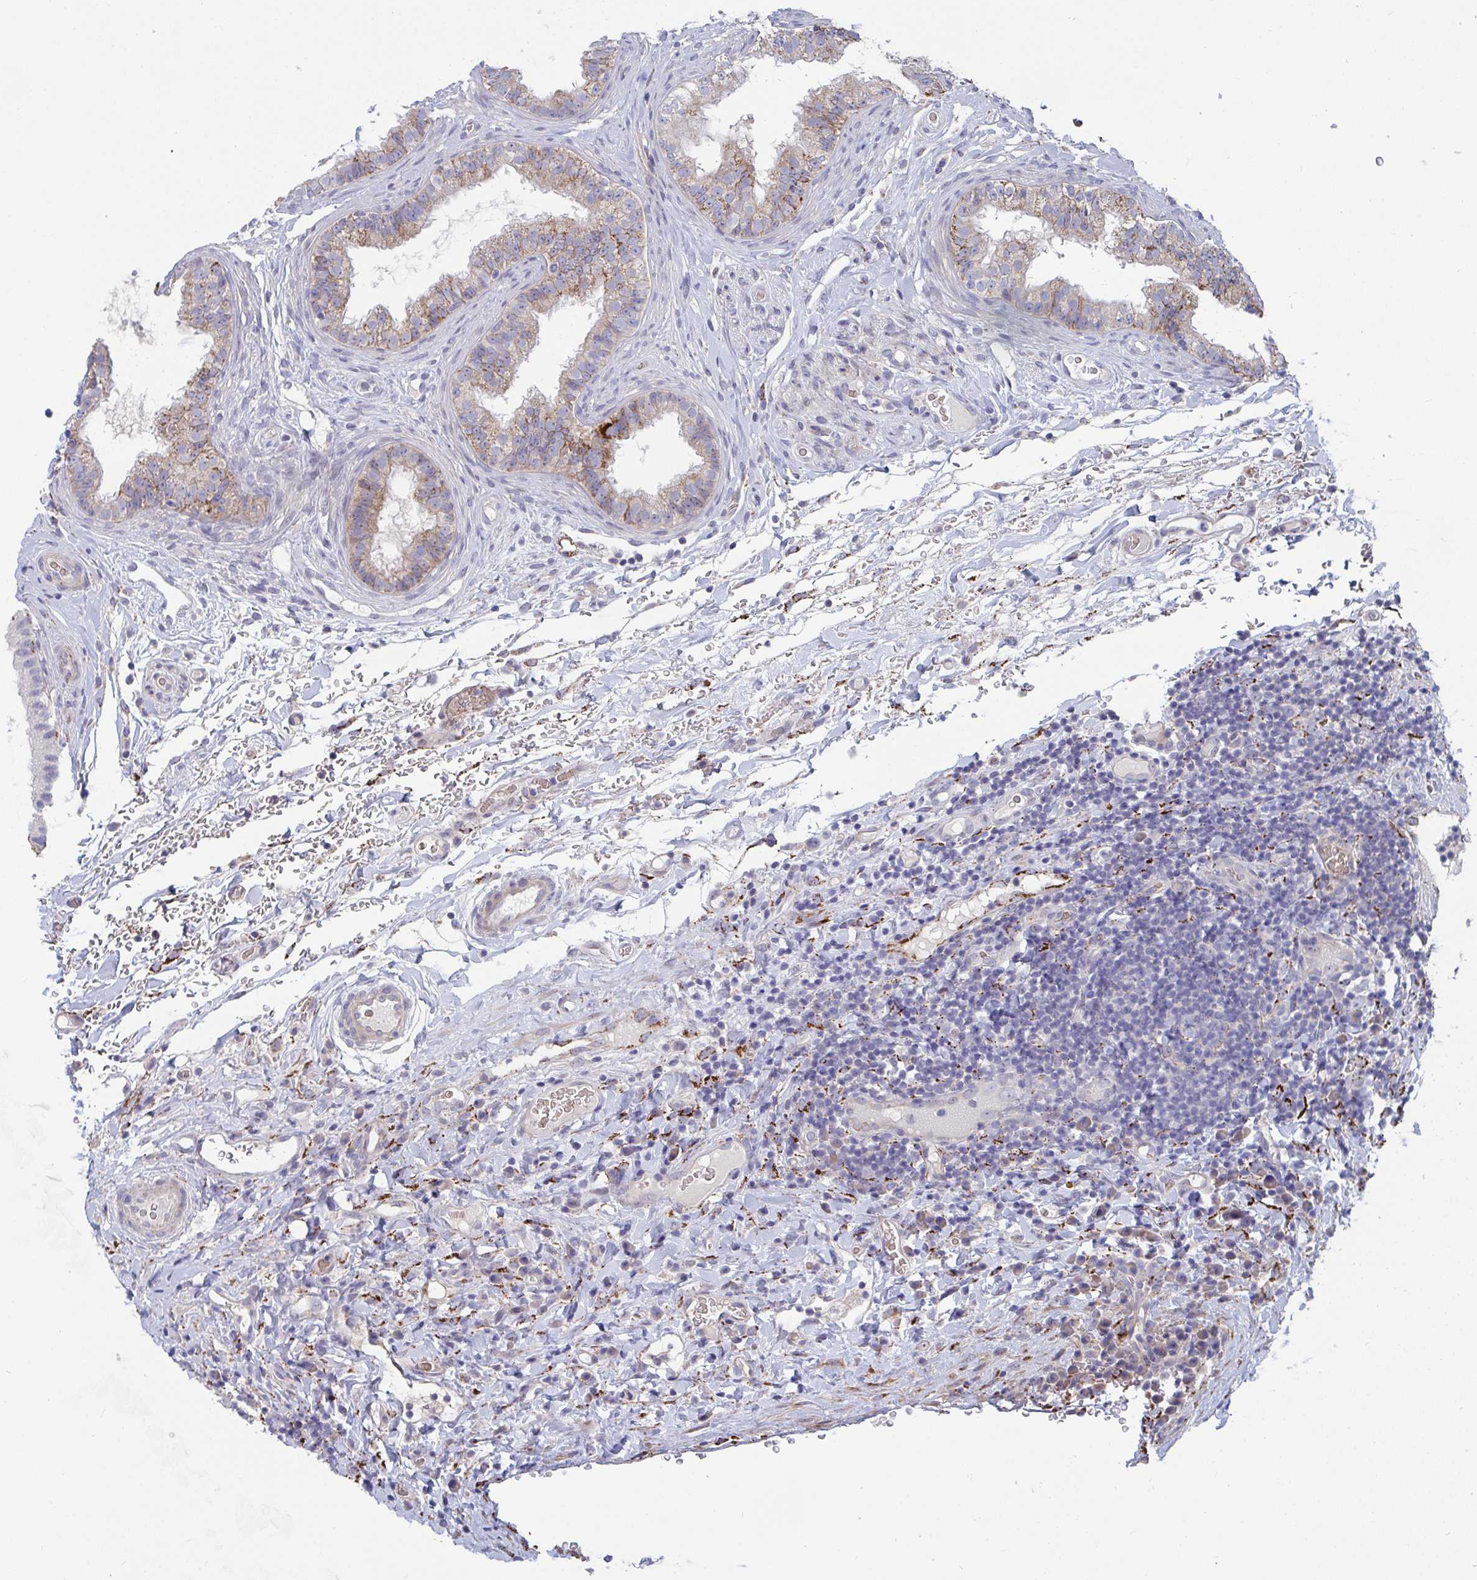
{"staining": {"intensity": "moderate", "quantity": "<25%", "location": "cytoplasmic/membranous"}, "tissue": "epididymis", "cell_type": "Glandular cells", "image_type": "normal", "snomed": [{"axis": "morphology", "description": "Normal tissue, NOS"}, {"axis": "topography", "description": "Epididymis"}], "caption": "Protein staining by IHC shows moderate cytoplasmic/membranous staining in about <25% of glandular cells in unremarkable epididymis. (brown staining indicates protein expression, while blue staining denotes nuclei).", "gene": "FAM156A", "patient": {"sex": "male", "age": 23}}